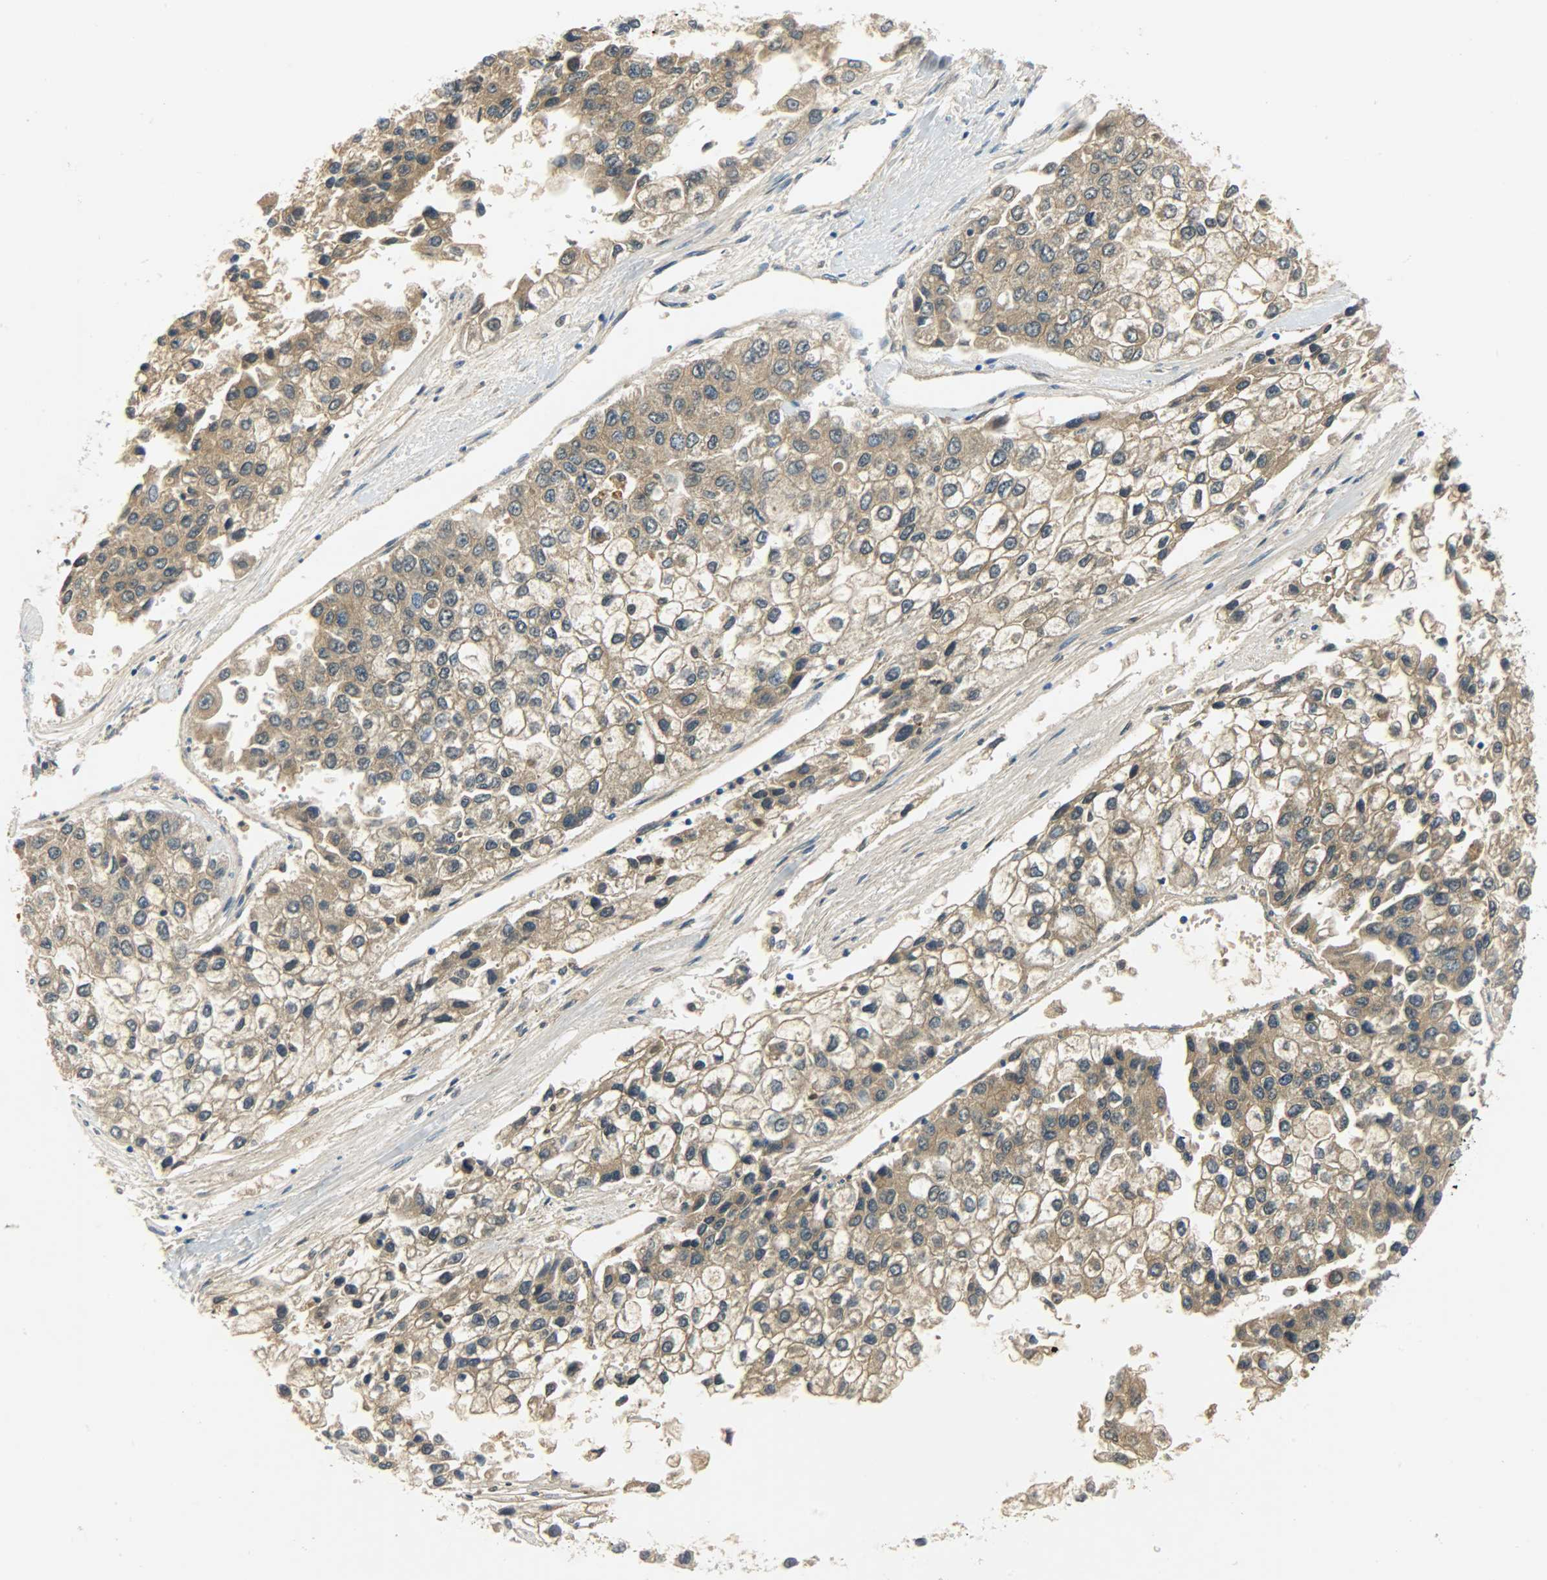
{"staining": {"intensity": "weak", "quantity": ">75%", "location": "cytoplasmic/membranous"}, "tissue": "liver cancer", "cell_type": "Tumor cells", "image_type": "cancer", "snomed": [{"axis": "morphology", "description": "Carcinoma, Hepatocellular, NOS"}, {"axis": "topography", "description": "Liver"}], "caption": "Immunohistochemistry (DAB (3,3'-diaminobenzidine)) staining of human liver cancer (hepatocellular carcinoma) exhibits weak cytoplasmic/membranous protein positivity in about >75% of tumor cells. (DAB = brown stain, brightfield microscopy at high magnification).", "gene": "CRP", "patient": {"sex": "female", "age": 66}}